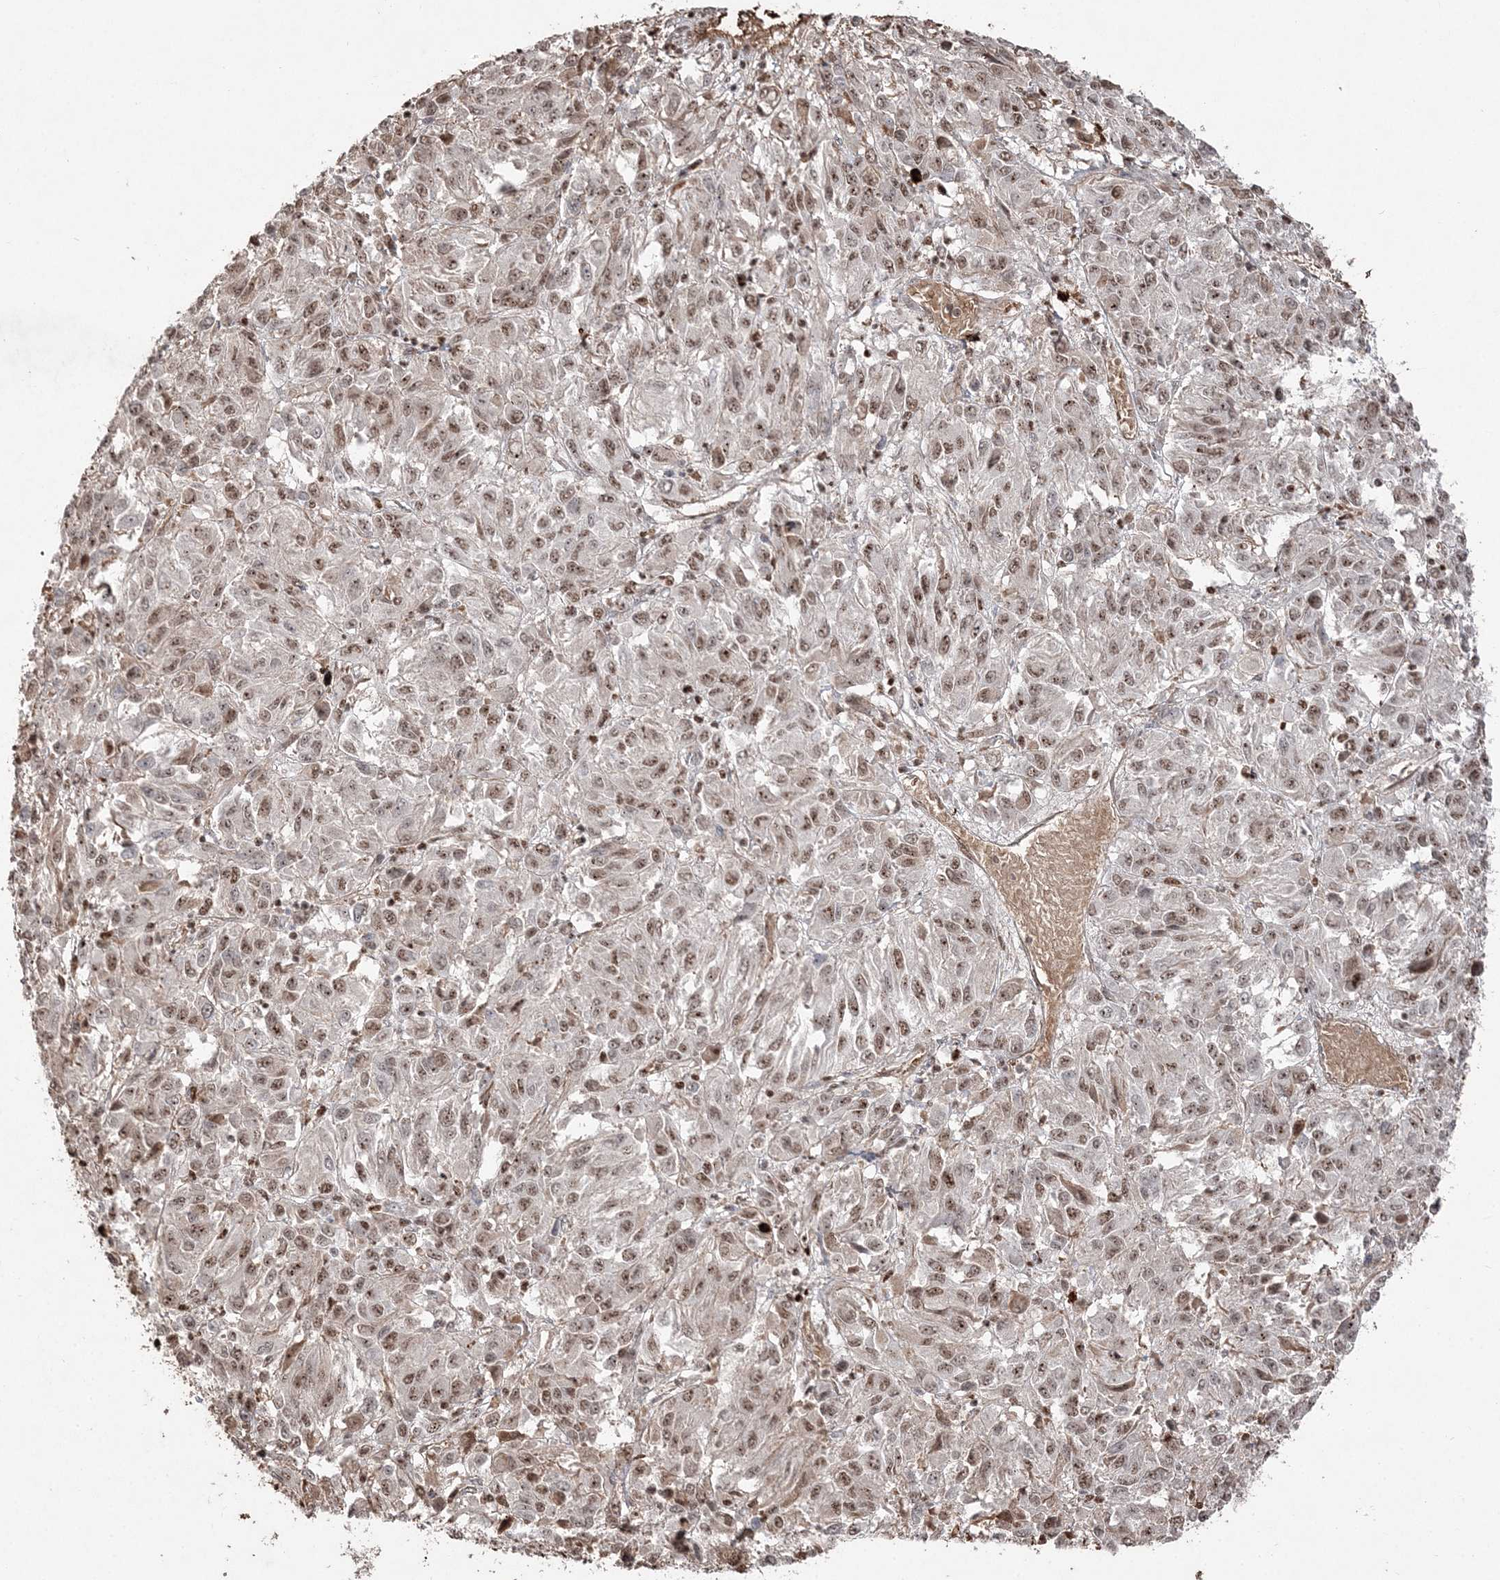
{"staining": {"intensity": "weak", "quantity": ">75%", "location": "nuclear"}, "tissue": "melanoma", "cell_type": "Tumor cells", "image_type": "cancer", "snomed": [{"axis": "morphology", "description": "Malignant melanoma, Metastatic site"}, {"axis": "topography", "description": "Lung"}], "caption": "Malignant melanoma (metastatic site) tissue exhibits weak nuclear staining in about >75% of tumor cells", "gene": "RBM17", "patient": {"sex": "male", "age": 64}}